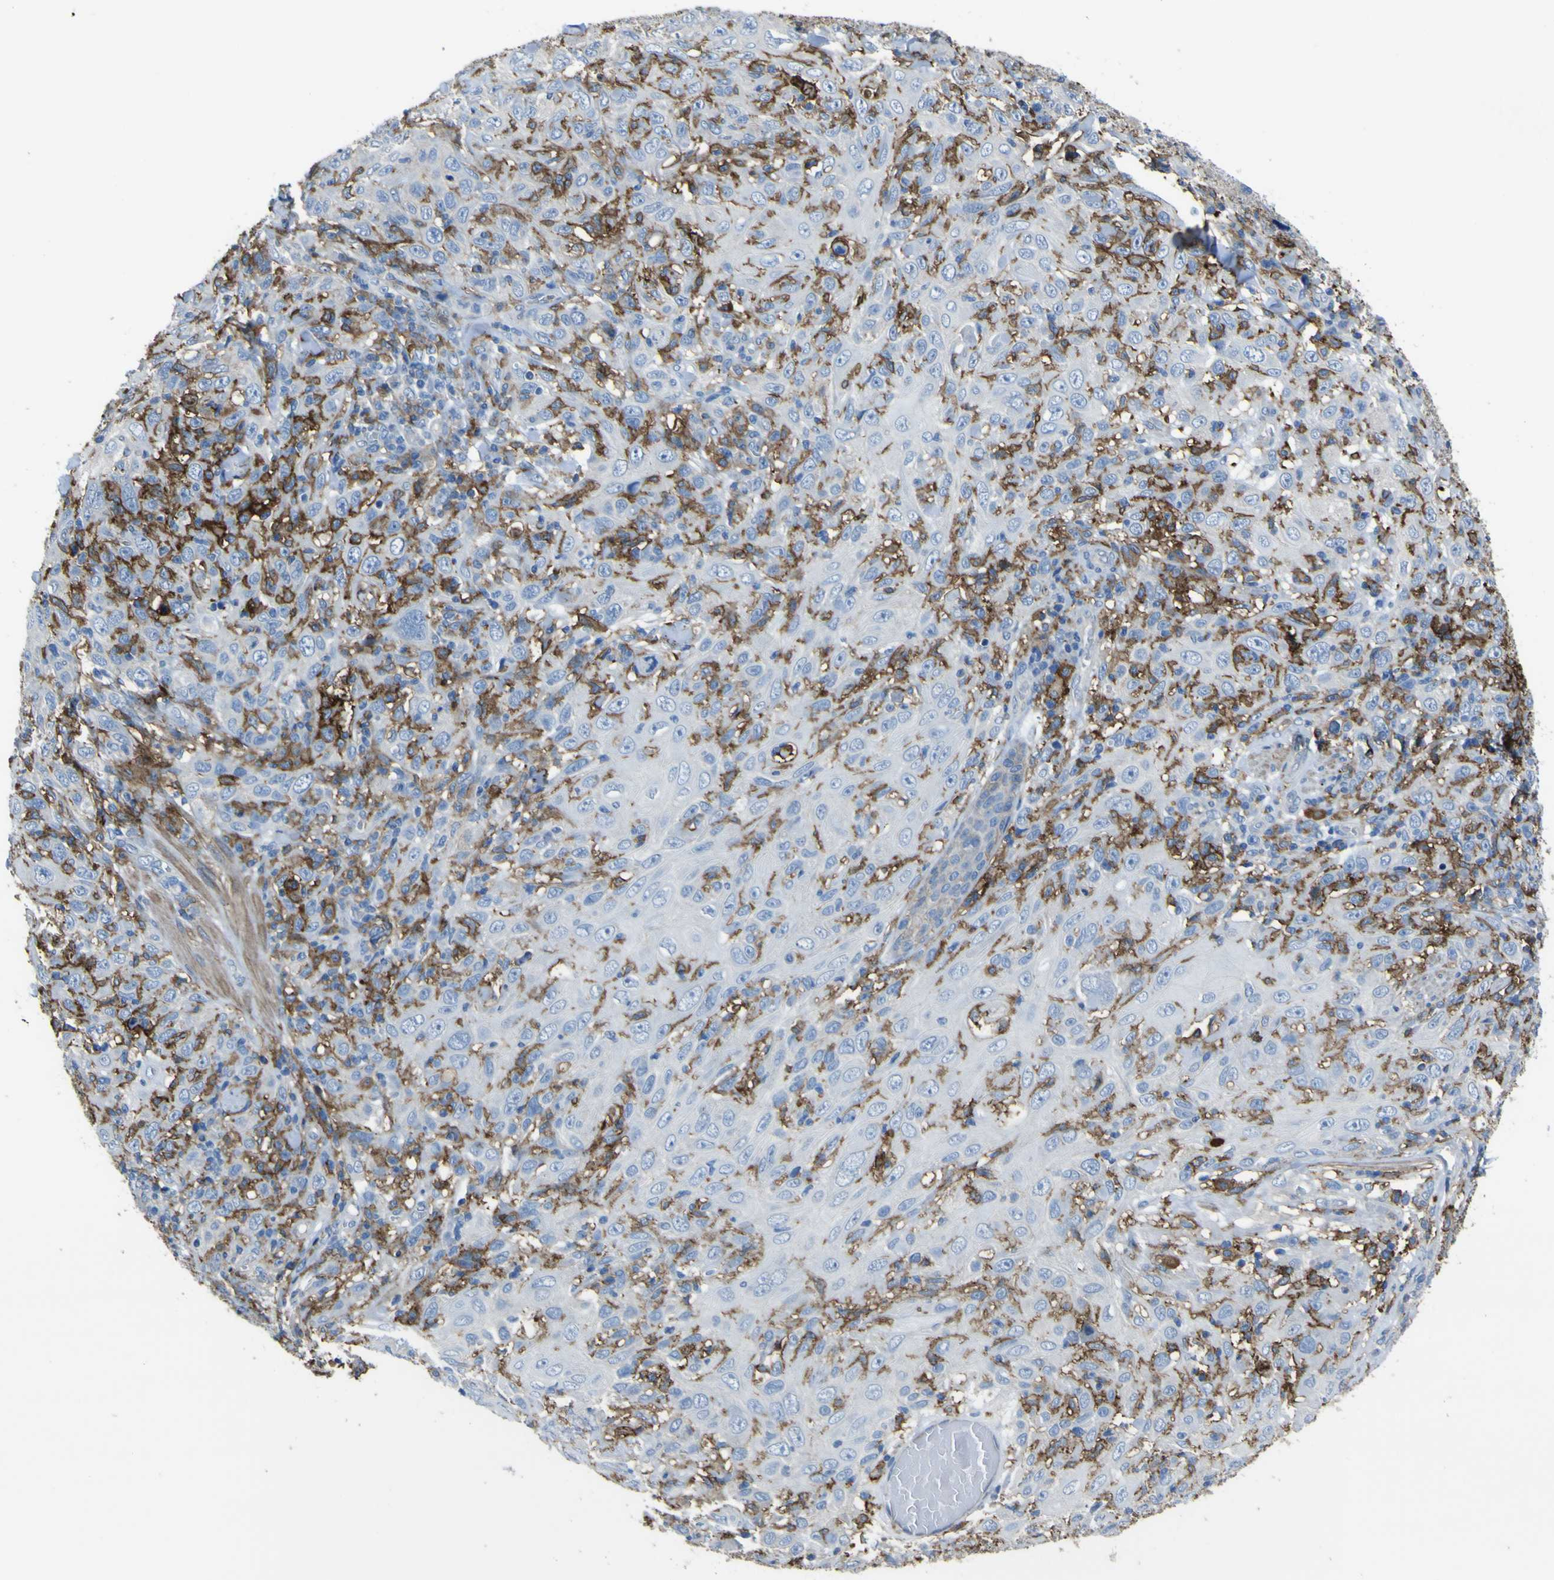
{"staining": {"intensity": "negative", "quantity": "none", "location": "none"}, "tissue": "skin cancer", "cell_type": "Tumor cells", "image_type": "cancer", "snomed": [{"axis": "morphology", "description": "Squamous cell carcinoma, NOS"}, {"axis": "topography", "description": "Skin"}], "caption": "This is an immunohistochemistry (IHC) micrograph of skin cancer. There is no staining in tumor cells.", "gene": "LAIR1", "patient": {"sex": "female", "age": 88}}